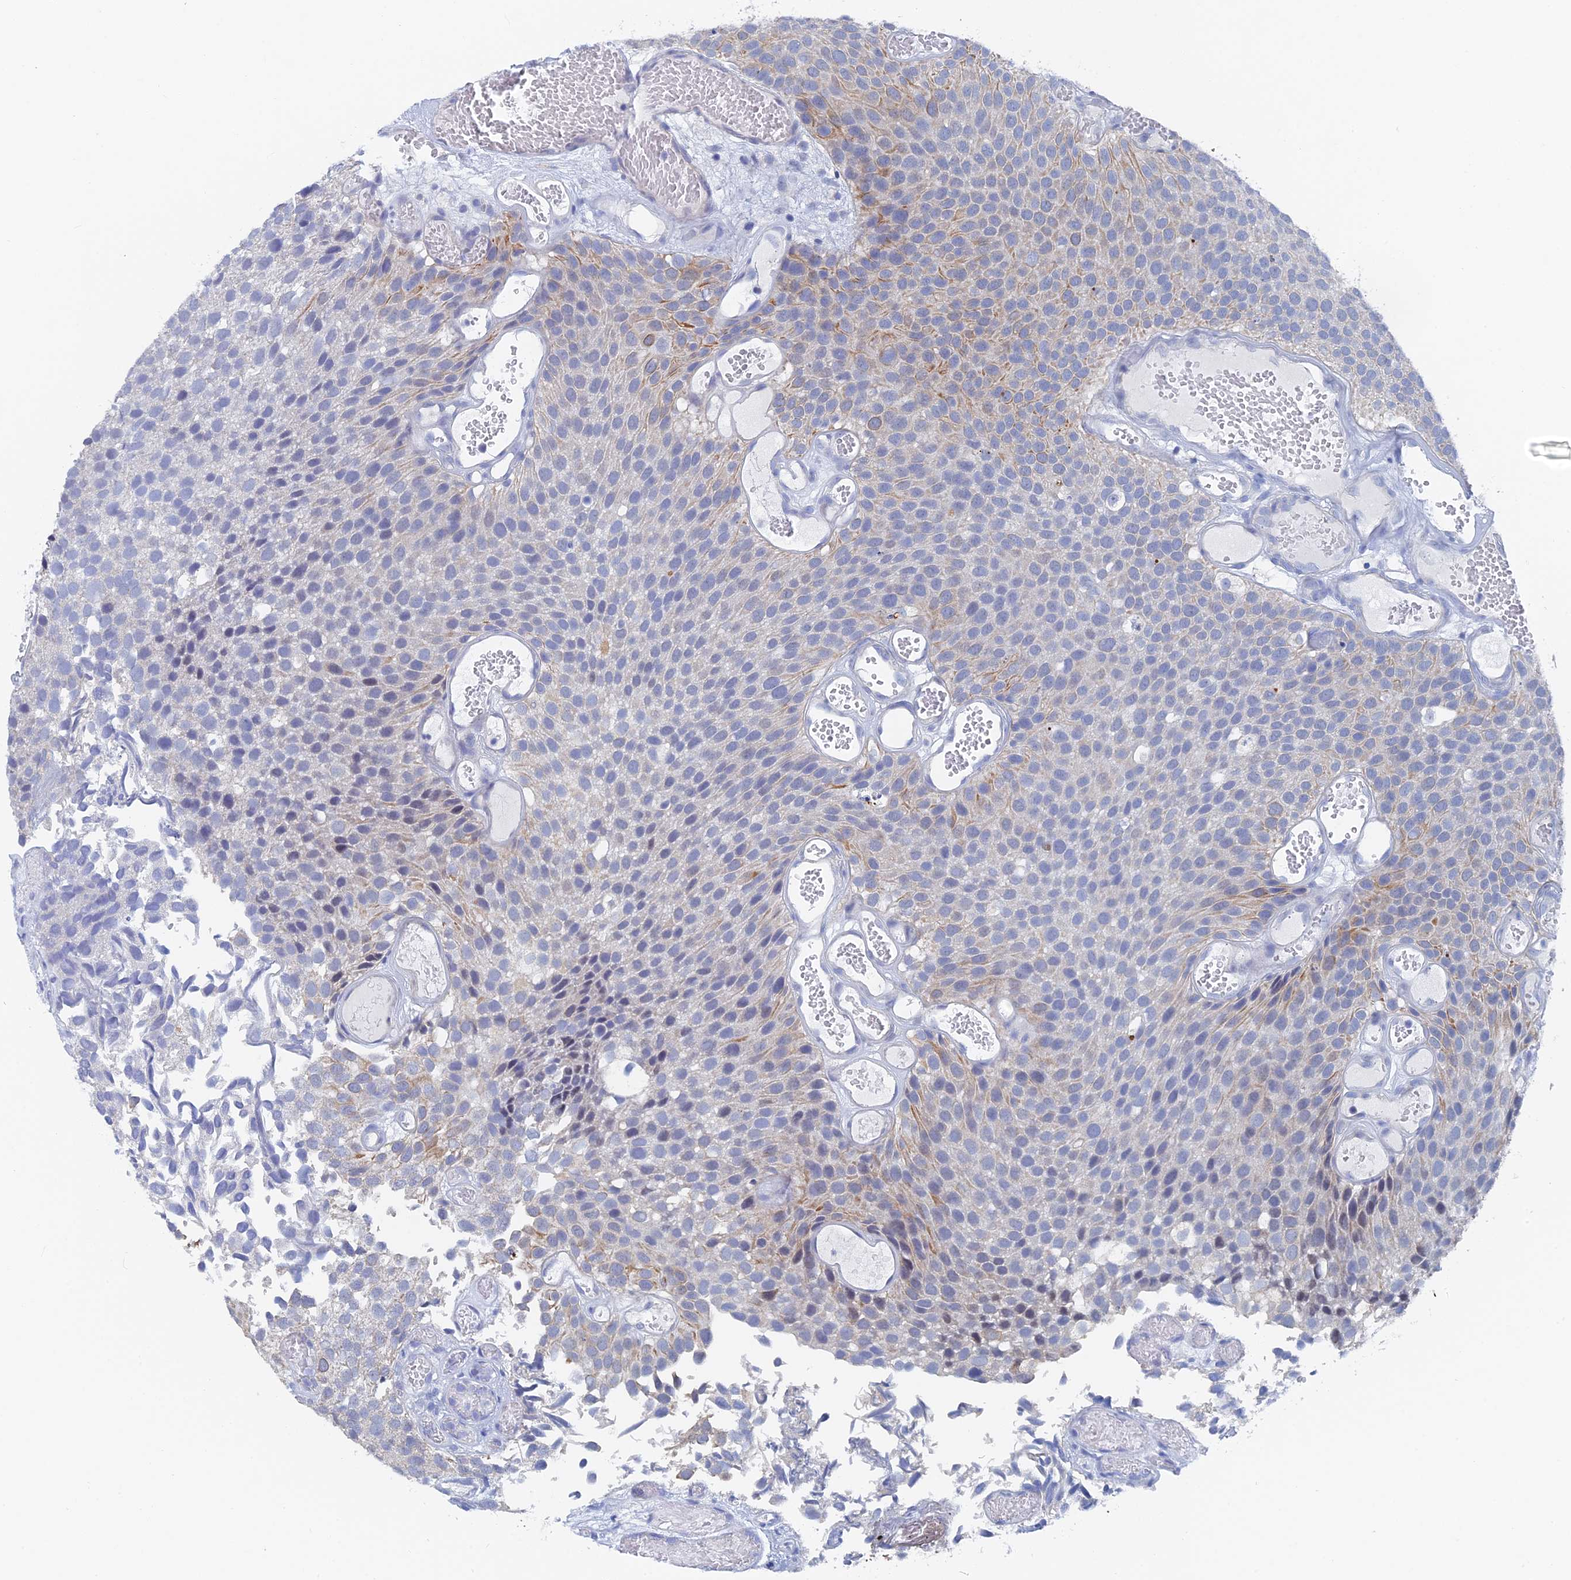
{"staining": {"intensity": "negative", "quantity": "none", "location": "none"}, "tissue": "urothelial cancer", "cell_type": "Tumor cells", "image_type": "cancer", "snomed": [{"axis": "morphology", "description": "Urothelial carcinoma, Low grade"}, {"axis": "topography", "description": "Urinary bladder"}], "caption": "This is an IHC image of human urothelial cancer. There is no expression in tumor cells.", "gene": "GMNC", "patient": {"sex": "male", "age": 89}}